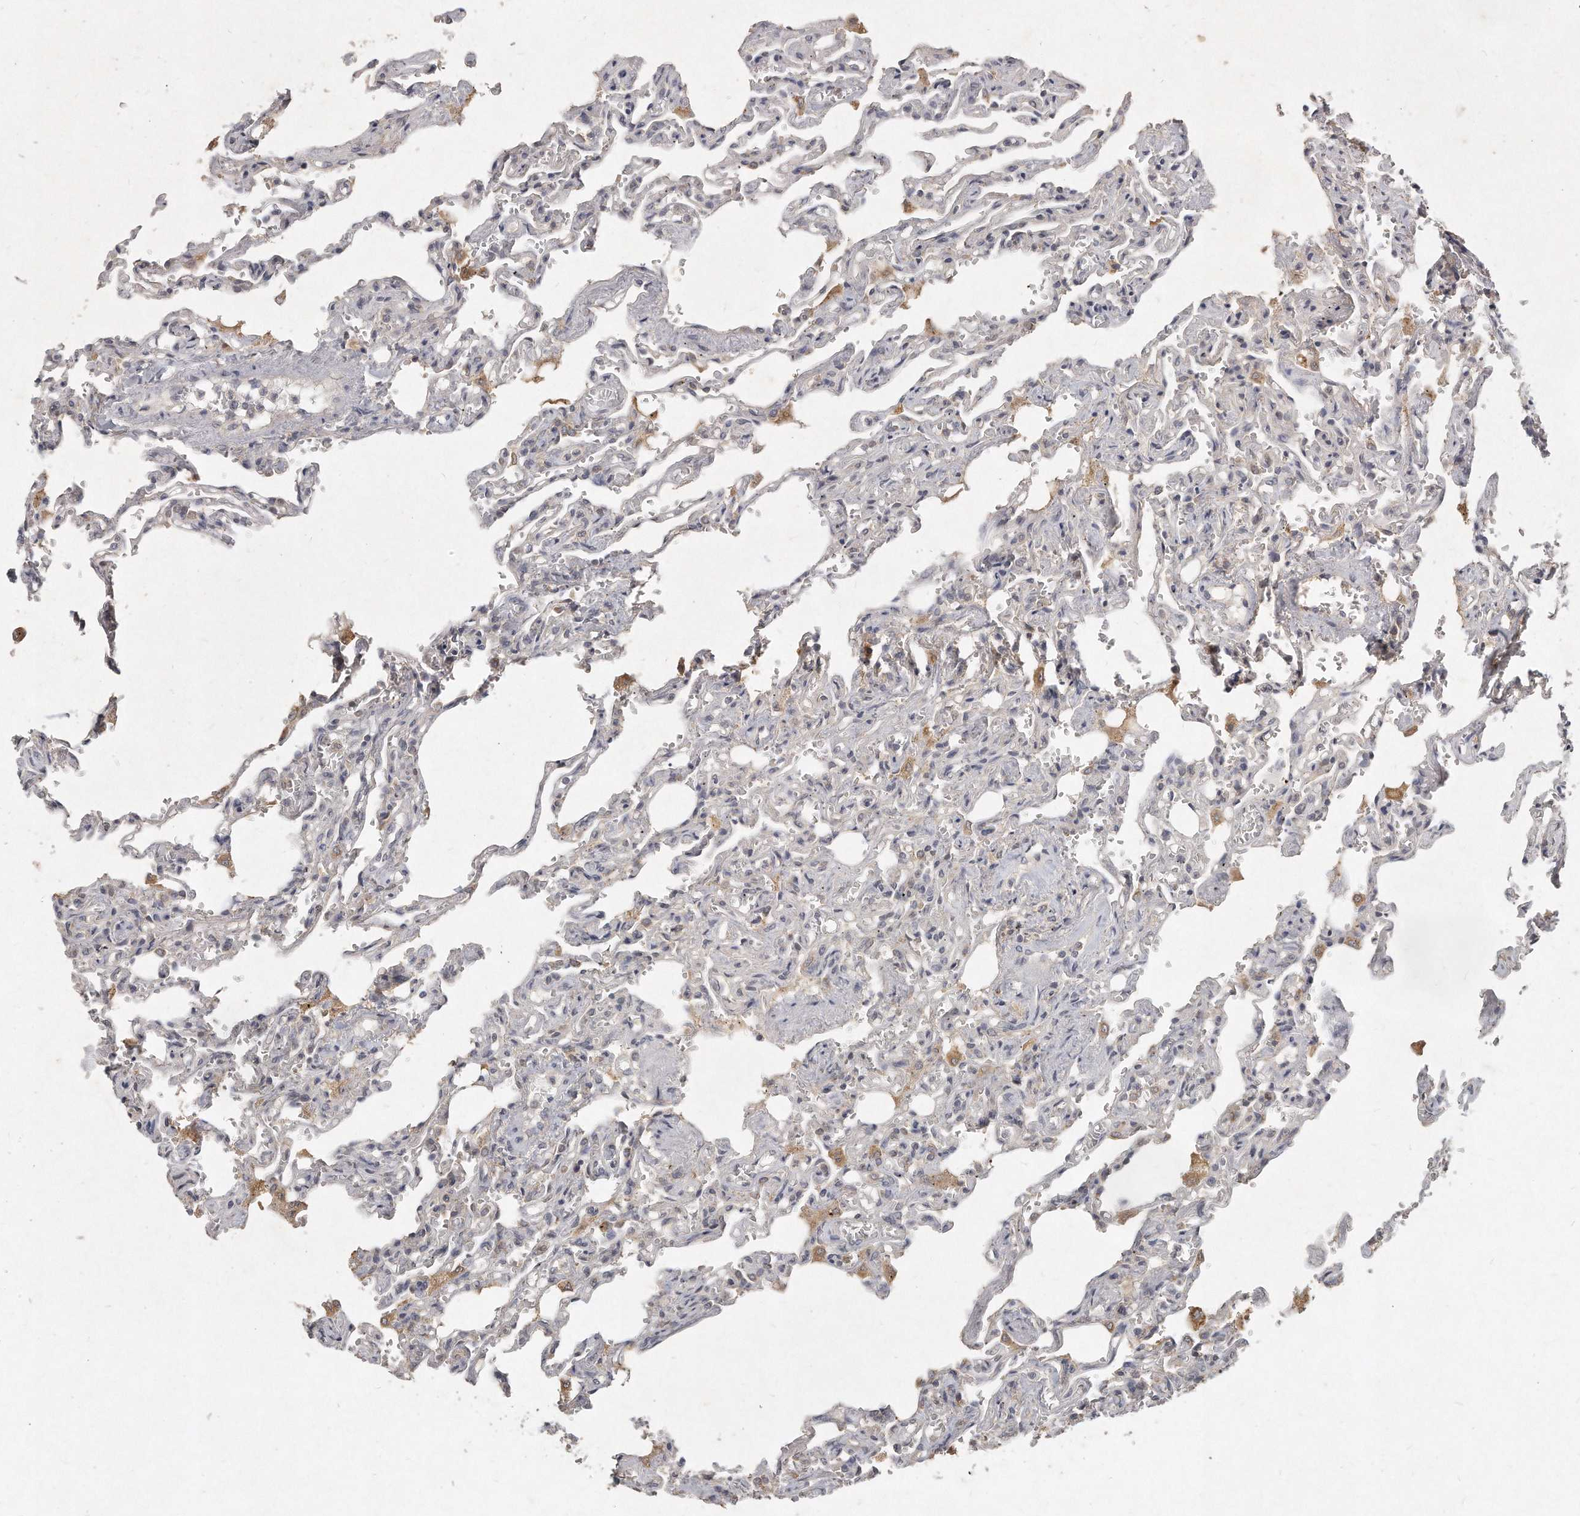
{"staining": {"intensity": "weak", "quantity": "<25%", "location": "cytoplasmic/membranous"}, "tissue": "lung", "cell_type": "Alveolar cells", "image_type": "normal", "snomed": [{"axis": "morphology", "description": "Normal tissue, NOS"}, {"axis": "topography", "description": "Lung"}], "caption": "This is an immunohistochemistry histopathology image of unremarkable human lung. There is no expression in alveolar cells.", "gene": "LGALS8", "patient": {"sex": "male", "age": 21}}